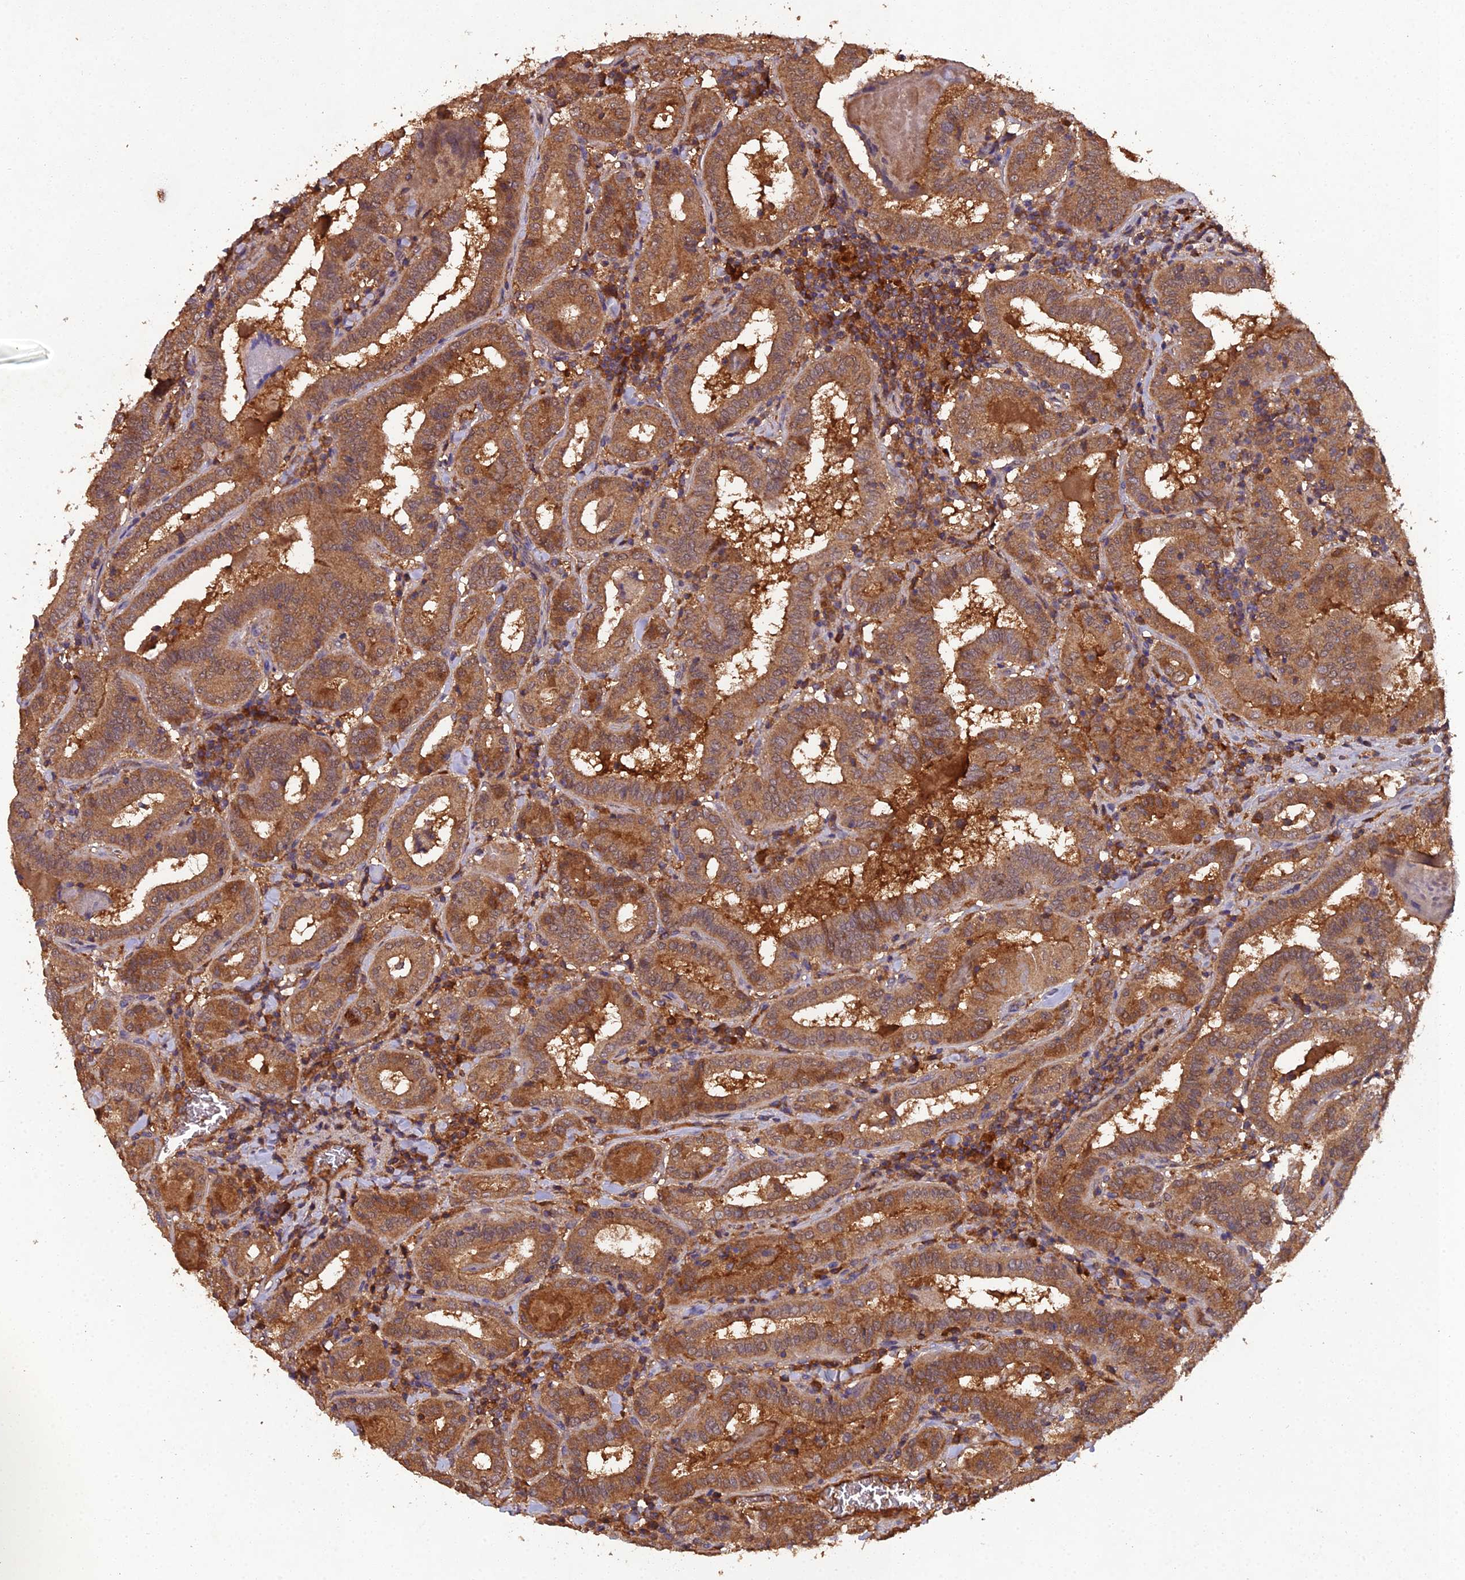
{"staining": {"intensity": "moderate", "quantity": ">75%", "location": "cytoplasmic/membranous"}, "tissue": "thyroid cancer", "cell_type": "Tumor cells", "image_type": "cancer", "snomed": [{"axis": "morphology", "description": "Papillary adenocarcinoma, NOS"}, {"axis": "topography", "description": "Thyroid gland"}], "caption": "IHC micrograph of neoplastic tissue: thyroid papillary adenocarcinoma stained using immunohistochemistry (IHC) shows medium levels of moderate protein expression localized specifically in the cytoplasmic/membranous of tumor cells, appearing as a cytoplasmic/membranous brown color.", "gene": "TMEM258", "patient": {"sex": "female", "age": 72}}